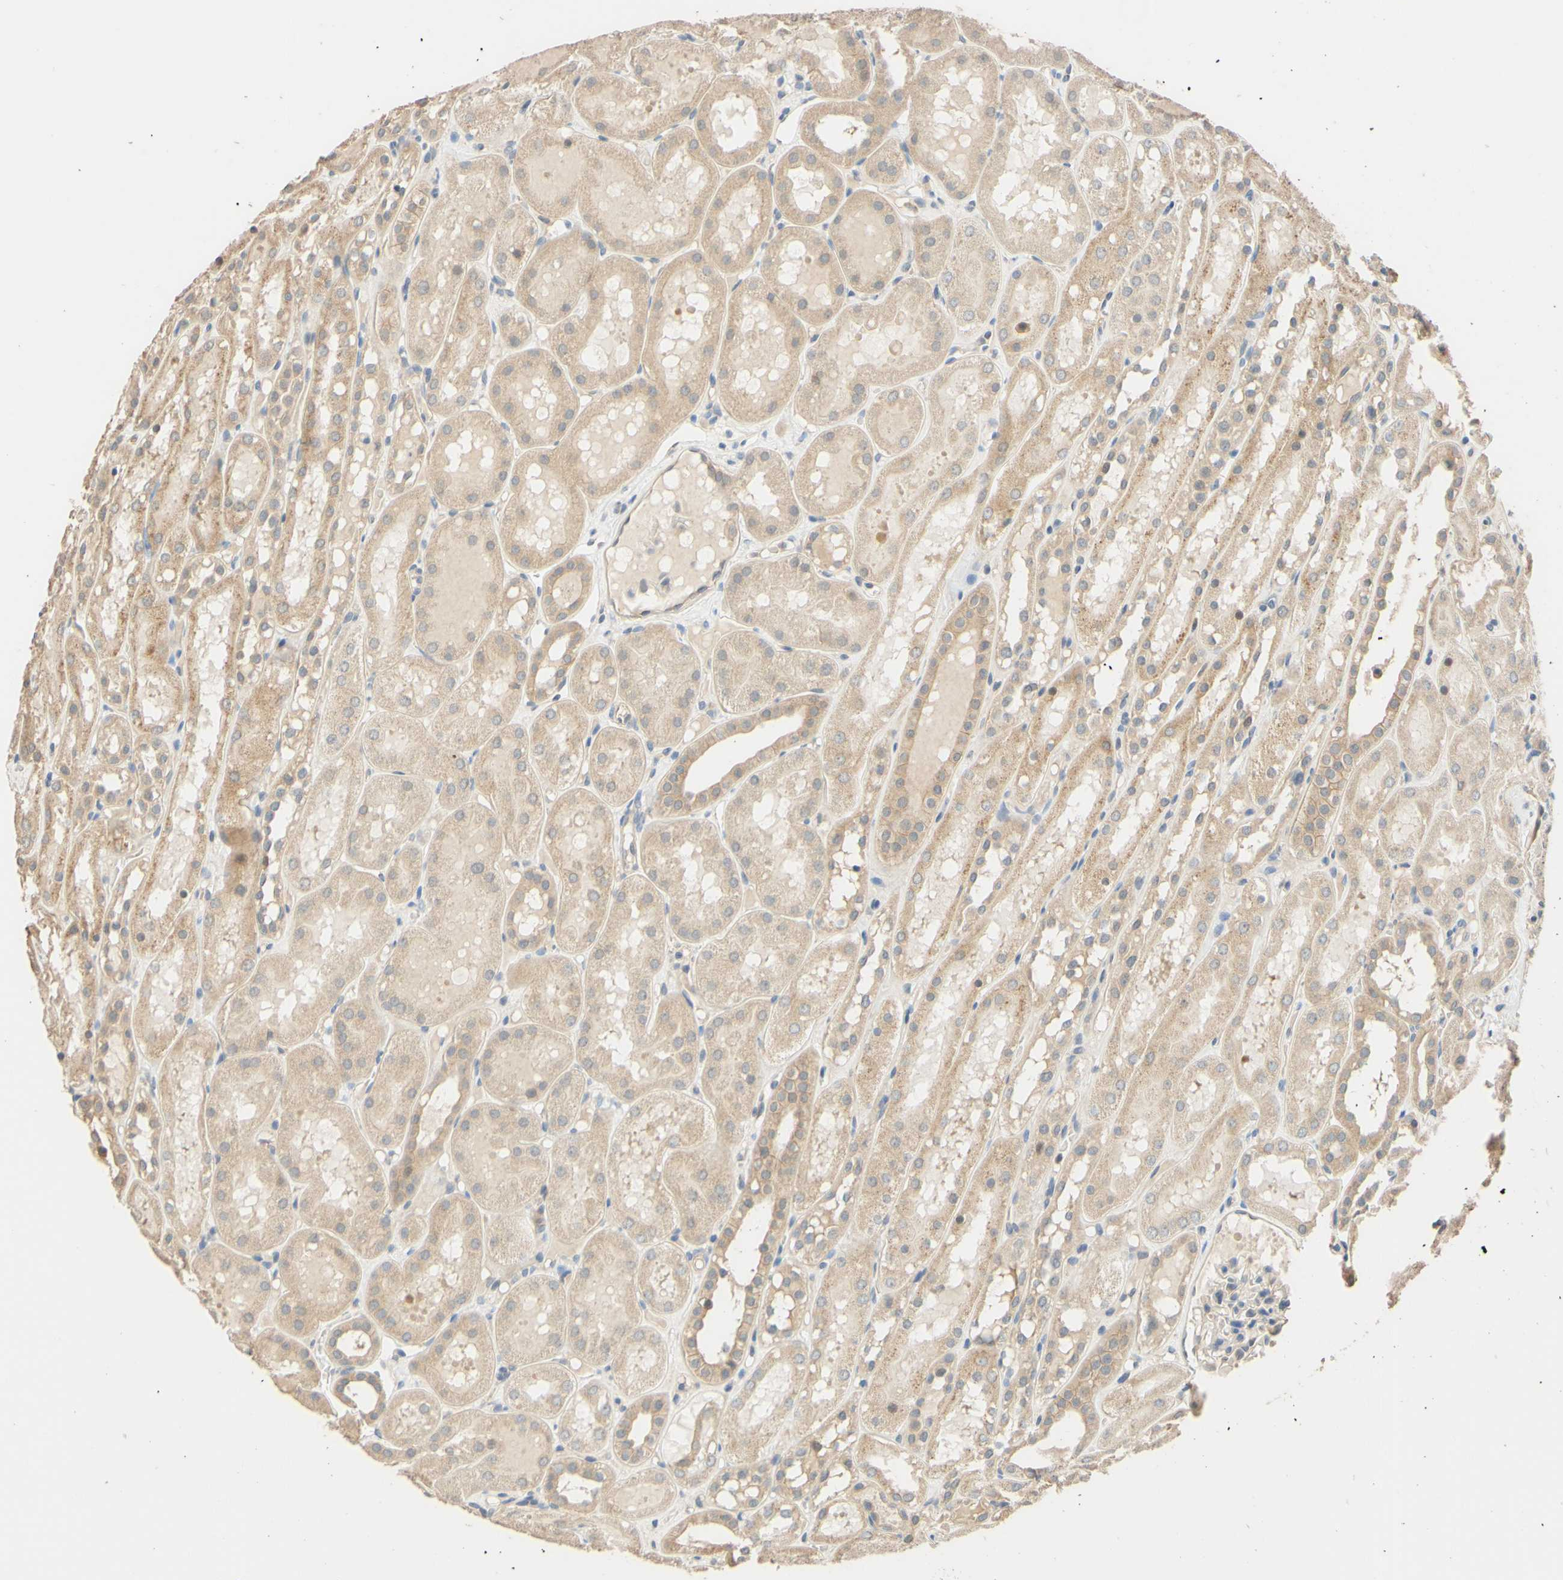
{"staining": {"intensity": "negative", "quantity": "none", "location": "none"}, "tissue": "kidney", "cell_type": "Cells in glomeruli", "image_type": "normal", "snomed": [{"axis": "morphology", "description": "Normal tissue, NOS"}, {"axis": "topography", "description": "Kidney"}, {"axis": "topography", "description": "Urinary bladder"}], "caption": "The IHC histopathology image has no significant staining in cells in glomeruli of kidney.", "gene": "SMIM19", "patient": {"sex": "male", "age": 16}}